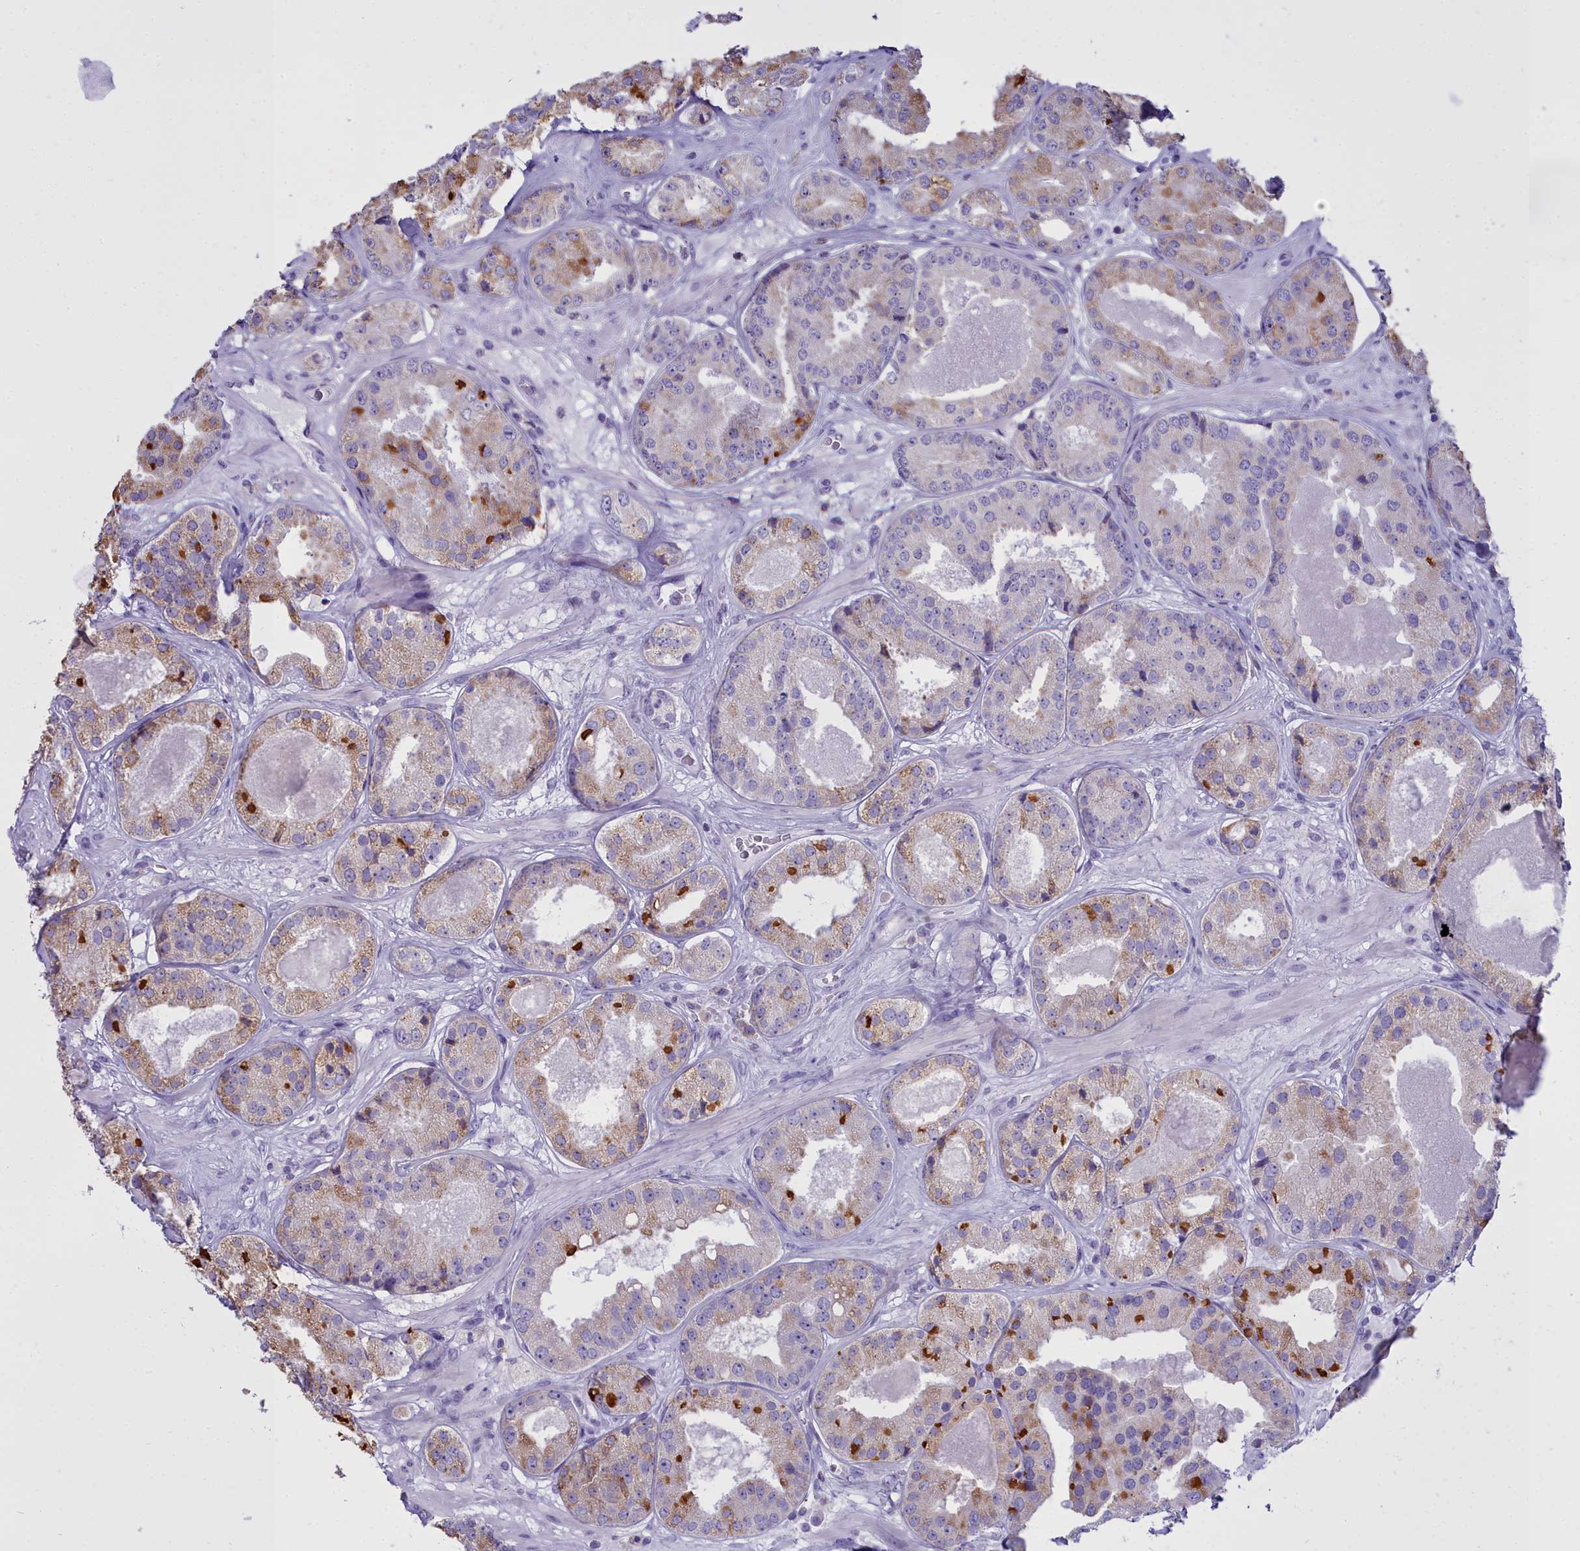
{"staining": {"intensity": "strong", "quantity": "<25%", "location": "cytoplasmic/membranous"}, "tissue": "prostate cancer", "cell_type": "Tumor cells", "image_type": "cancer", "snomed": [{"axis": "morphology", "description": "Adenocarcinoma, High grade"}, {"axis": "topography", "description": "Prostate"}], "caption": "Immunohistochemistry staining of prostate cancer (high-grade adenocarcinoma), which exhibits medium levels of strong cytoplasmic/membranous positivity in about <25% of tumor cells indicating strong cytoplasmic/membranous protein positivity. The staining was performed using DAB (3,3'-diaminobenzidine) (brown) for protein detection and nuclei were counterstained in hematoxylin (blue).", "gene": "CD5", "patient": {"sex": "male", "age": 63}}